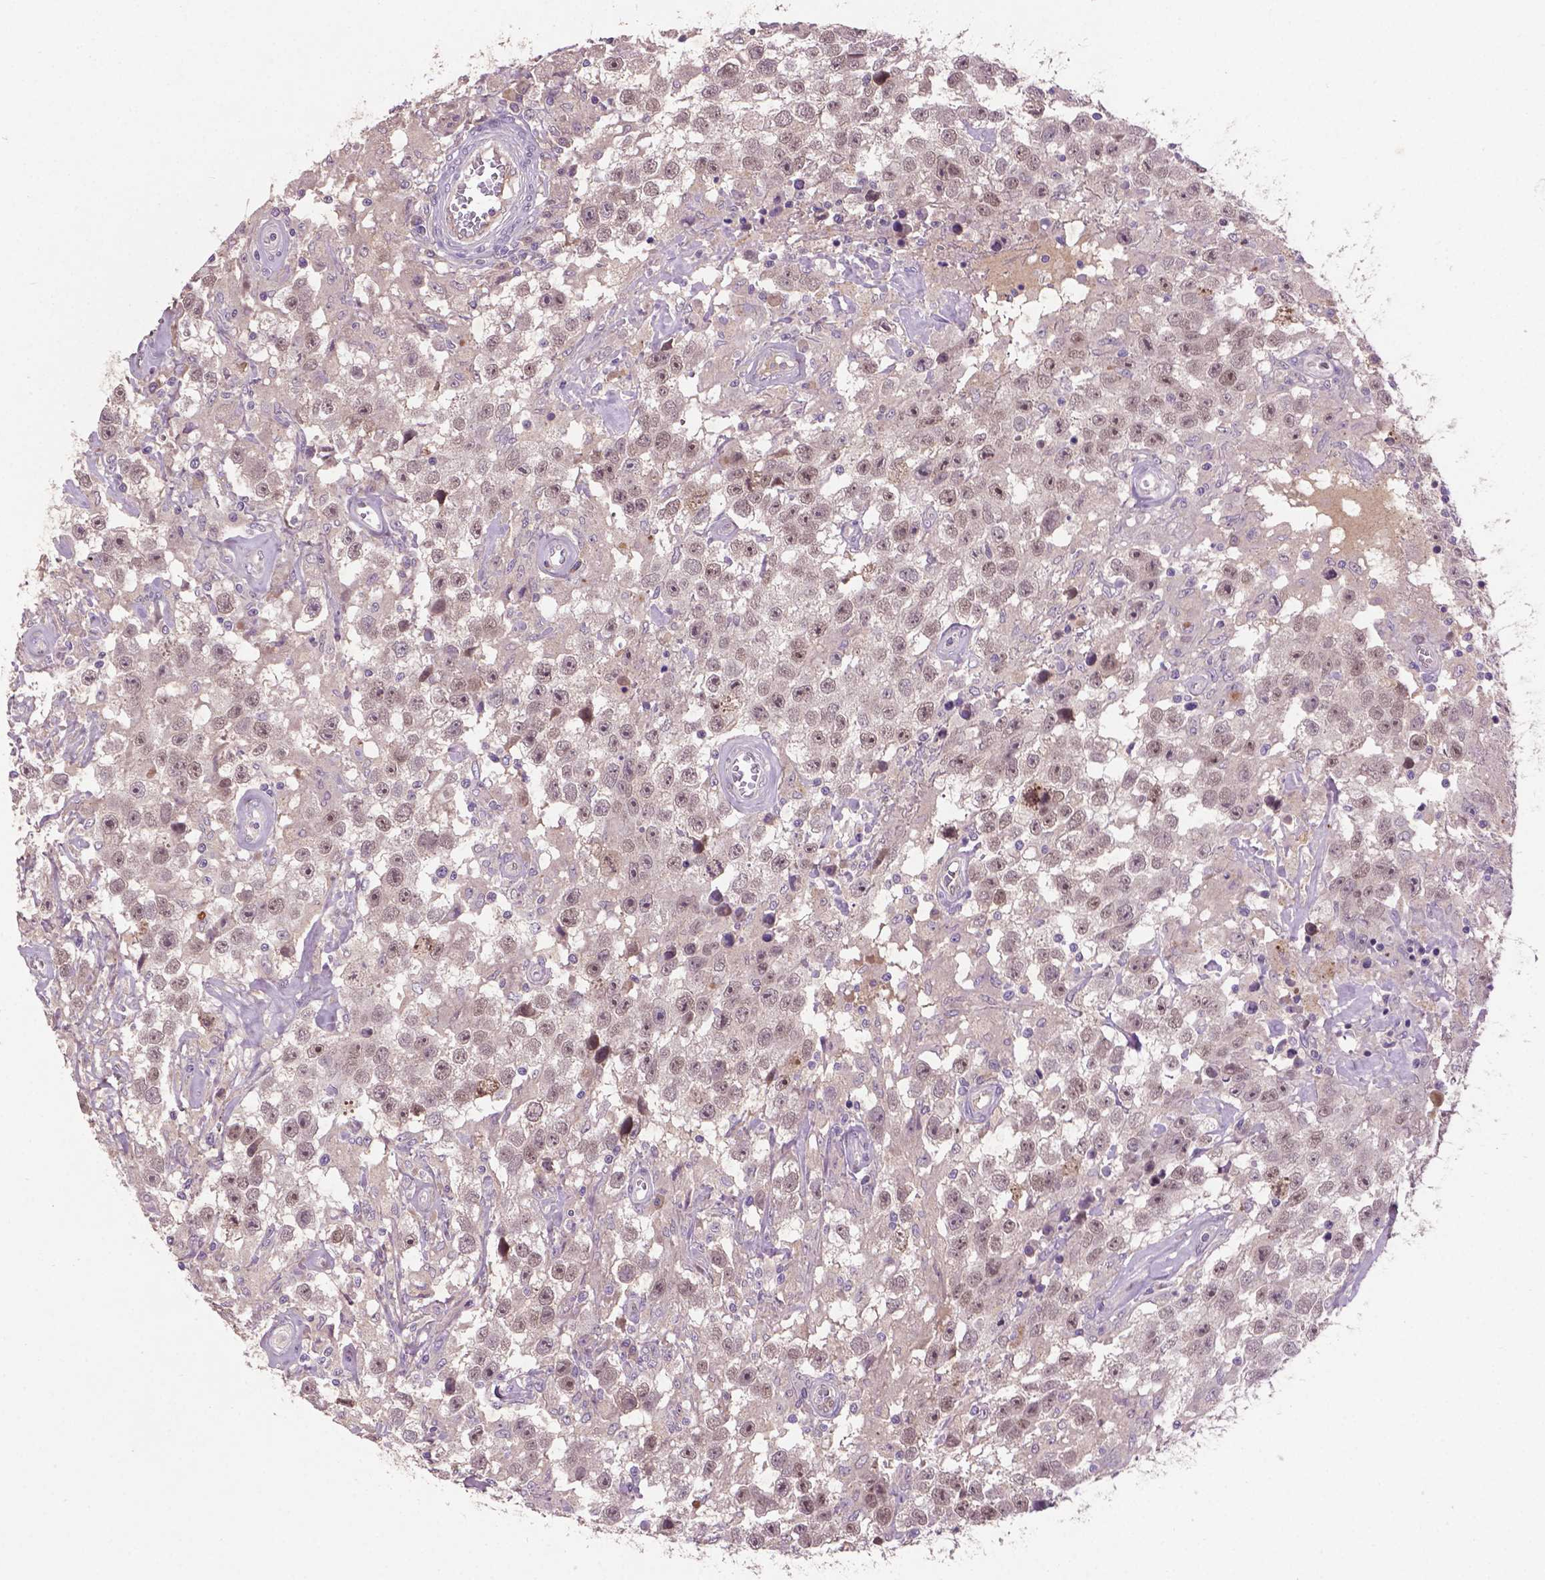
{"staining": {"intensity": "weak", "quantity": "25%-75%", "location": "nuclear"}, "tissue": "testis cancer", "cell_type": "Tumor cells", "image_type": "cancer", "snomed": [{"axis": "morphology", "description": "Seminoma, NOS"}, {"axis": "topography", "description": "Testis"}], "caption": "Immunohistochemical staining of testis cancer (seminoma) displays weak nuclear protein expression in approximately 25%-75% of tumor cells.", "gene": "SOX17", "patient": {"sex": "male", "age": 43}}